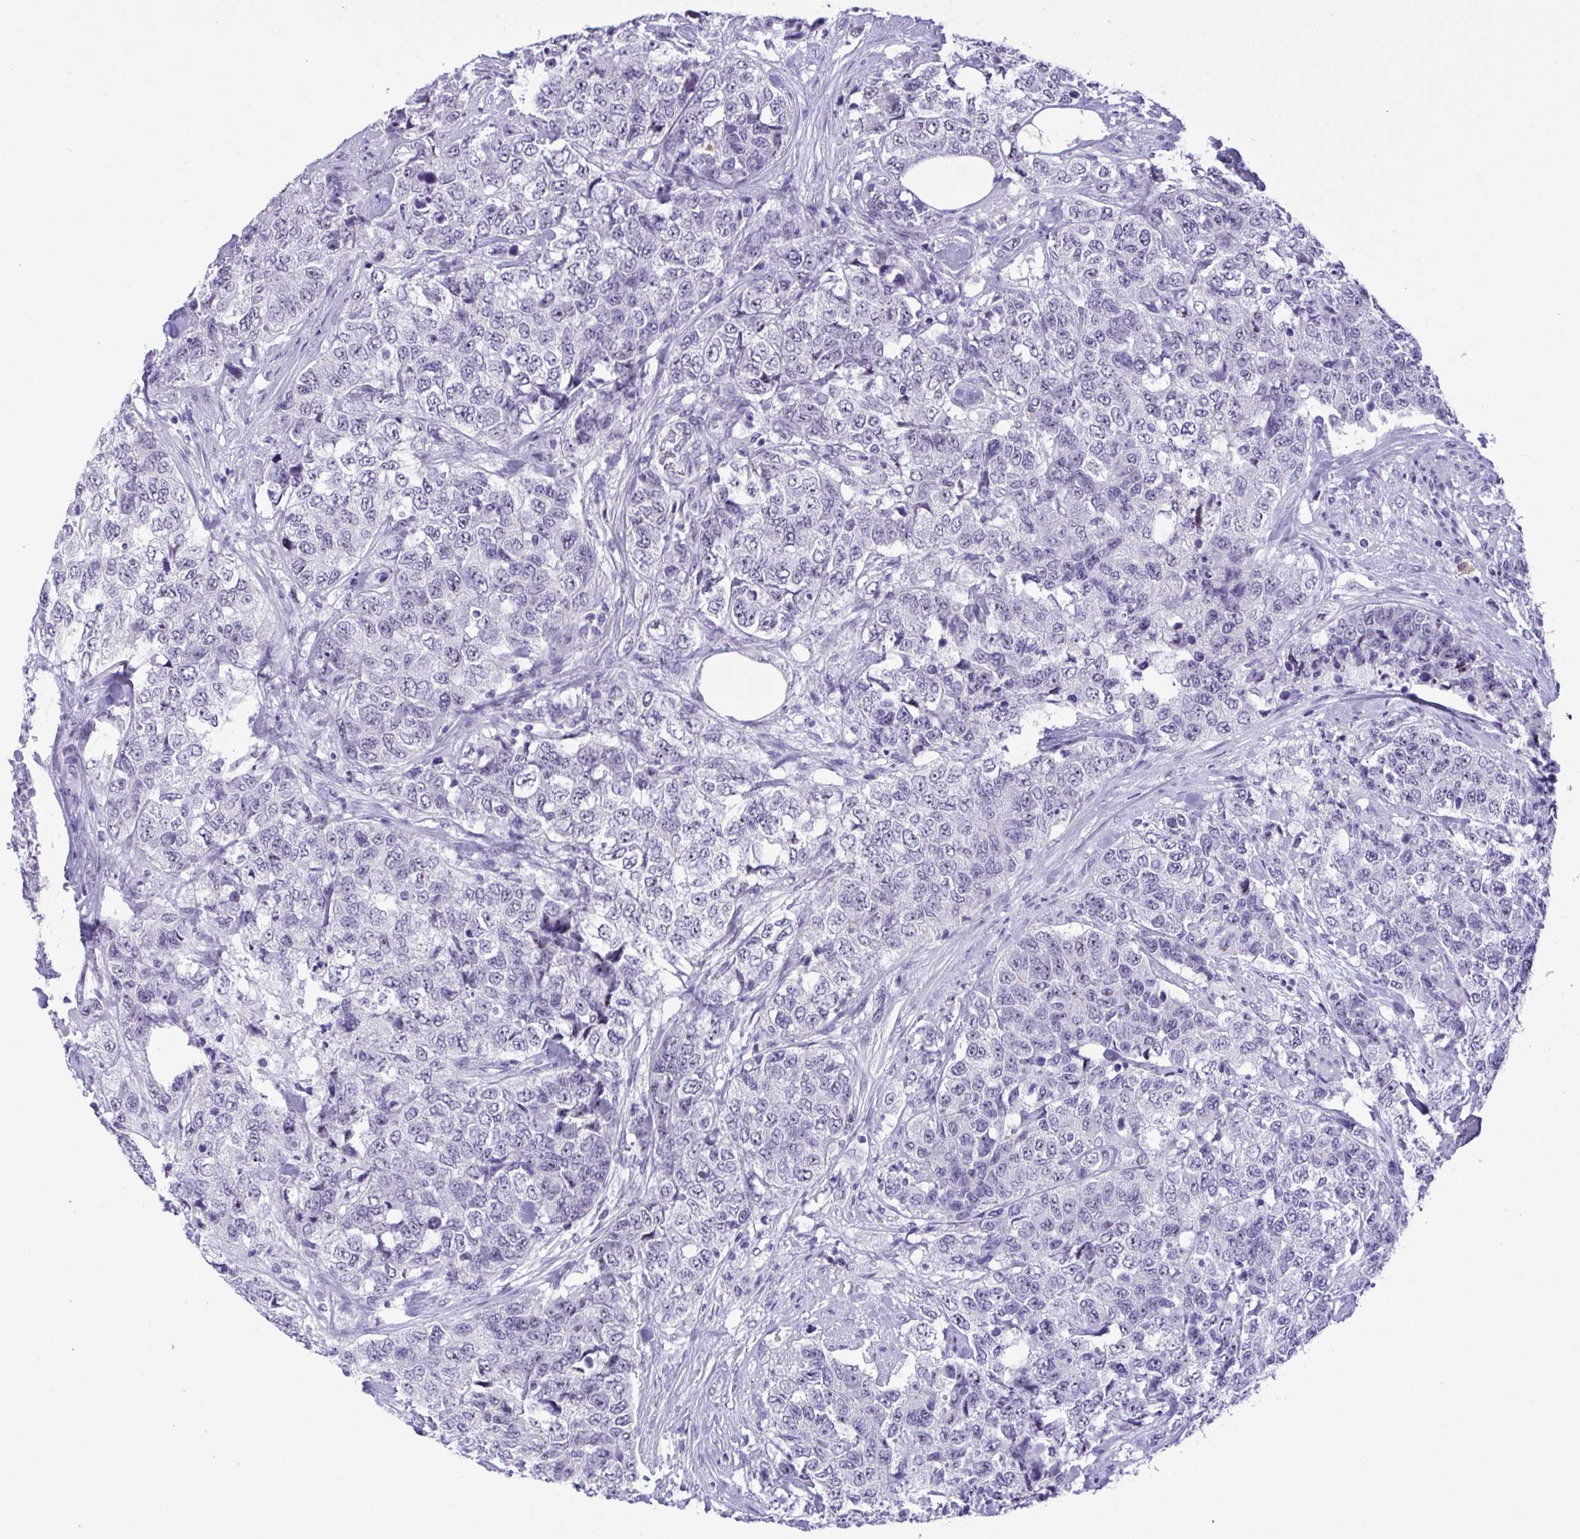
{"staining": {"intensity": "negative", "quantity": "none", "location": "none"}, "tissue": "urothelial cancer", "cell_type": "Tumor cells", "image_type": "cancer", "snomed": [{"axis": "morphology", "description": "Urothelial carcinoma, High grade"}, {"axis": "topography", "description": "Urinary bladder"}], "caption": "IHC of human urothelial cancer demonstrates no staining in tumor cells.", "gene": "YBX2", "patient": {"sex": "female", "age": 78}}